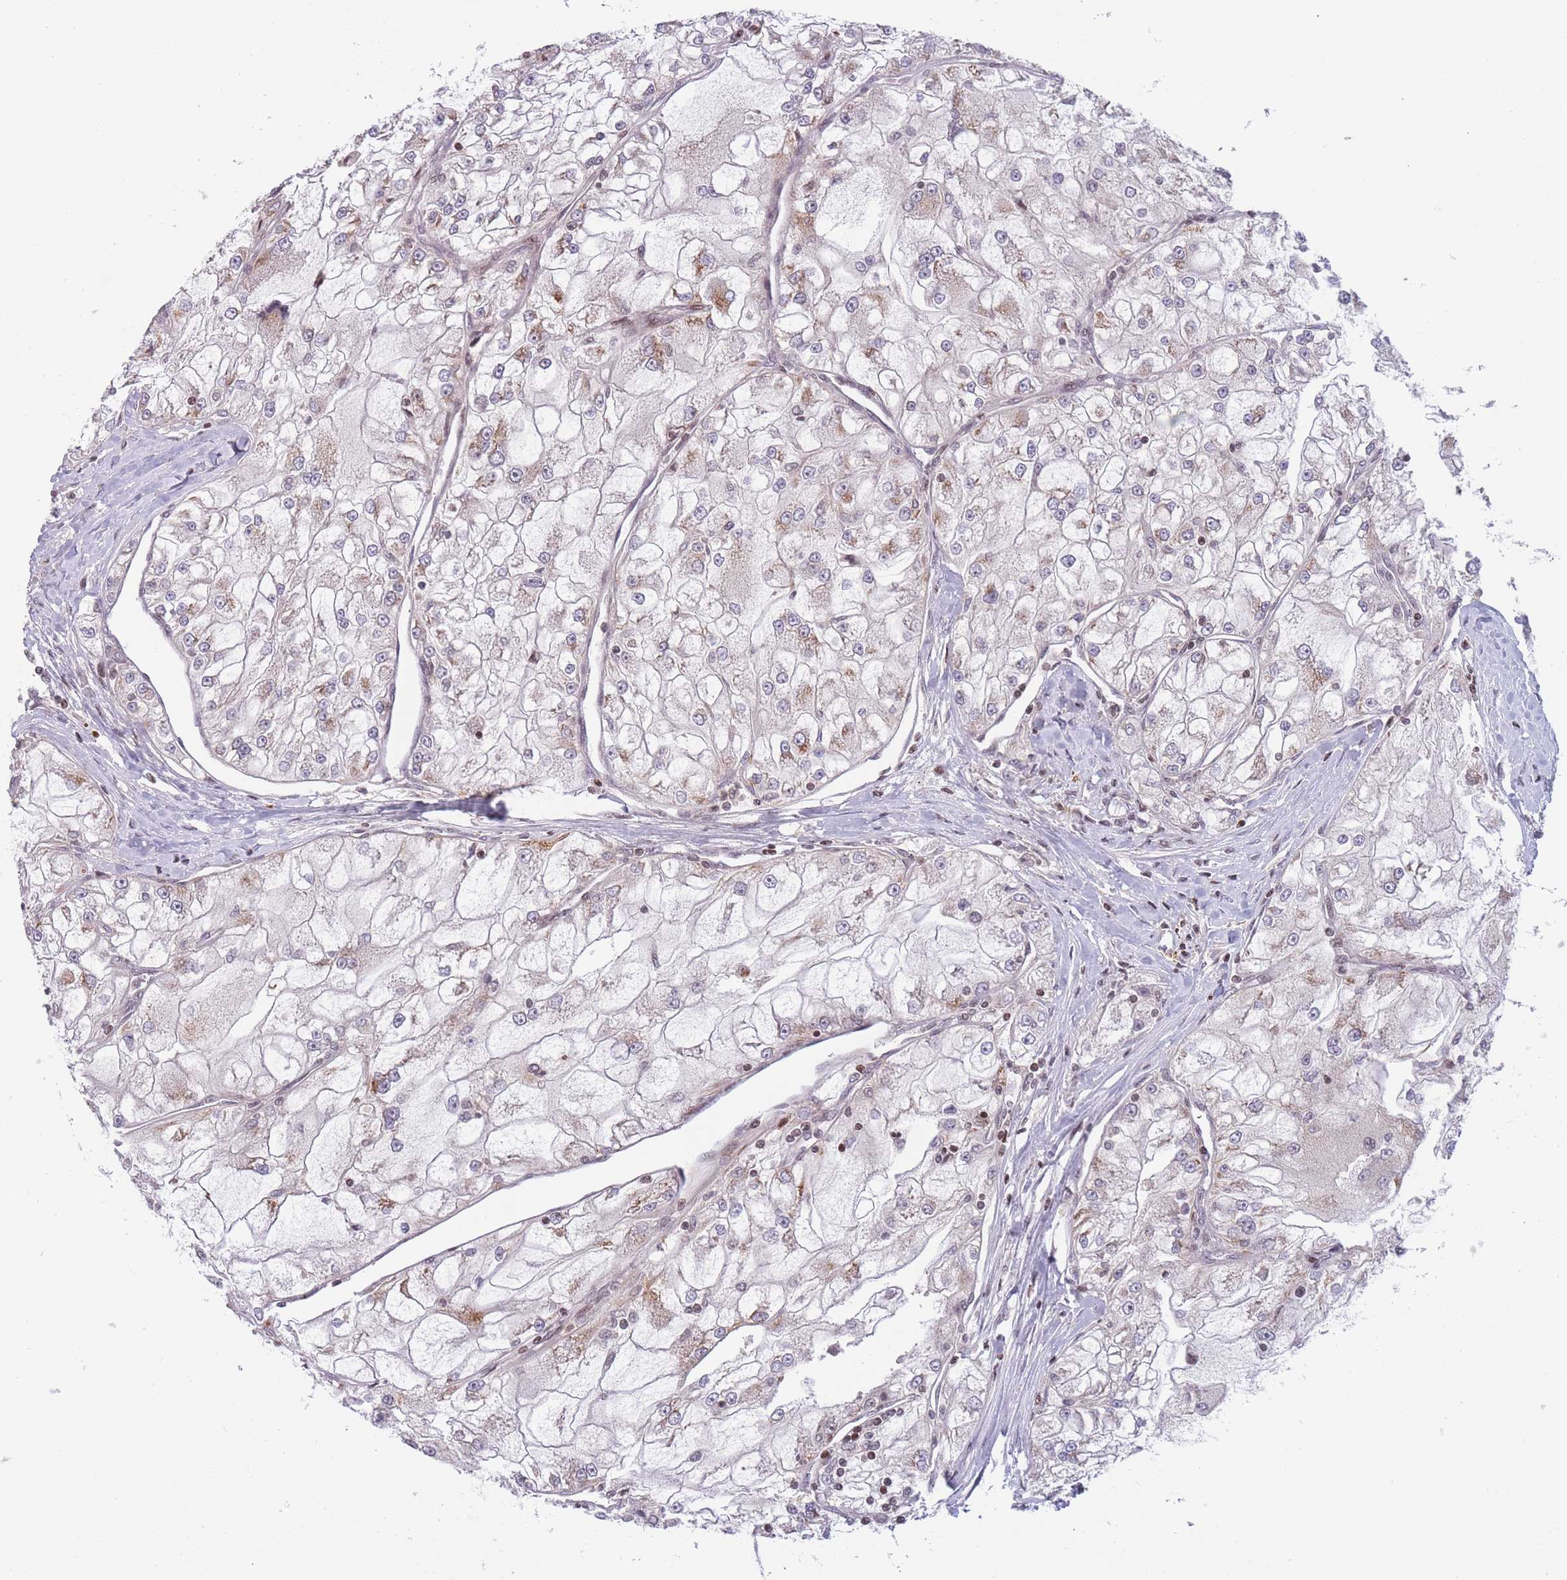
{"staining": {"intensity": "moderate", "quantity": "<25%", "location": "cytoplasmic/membranous"}, "tissue": "renal cancer", "cell_type": "Tumor cells", "image_type": "cancer", "snomed": [{"axis": "morphology", "description": "Adenocarcinoma, NOS"}, {"axis": "topography", "description": "Kidney"}], "caption": "The immunohistochemical stain shows moderate cytoplasmic/membranous positivity in tumor cells of renal adenocarcinoma tissue.", "gene": "SLC35F5", "patient": {"sex": "female", "age": 72}}